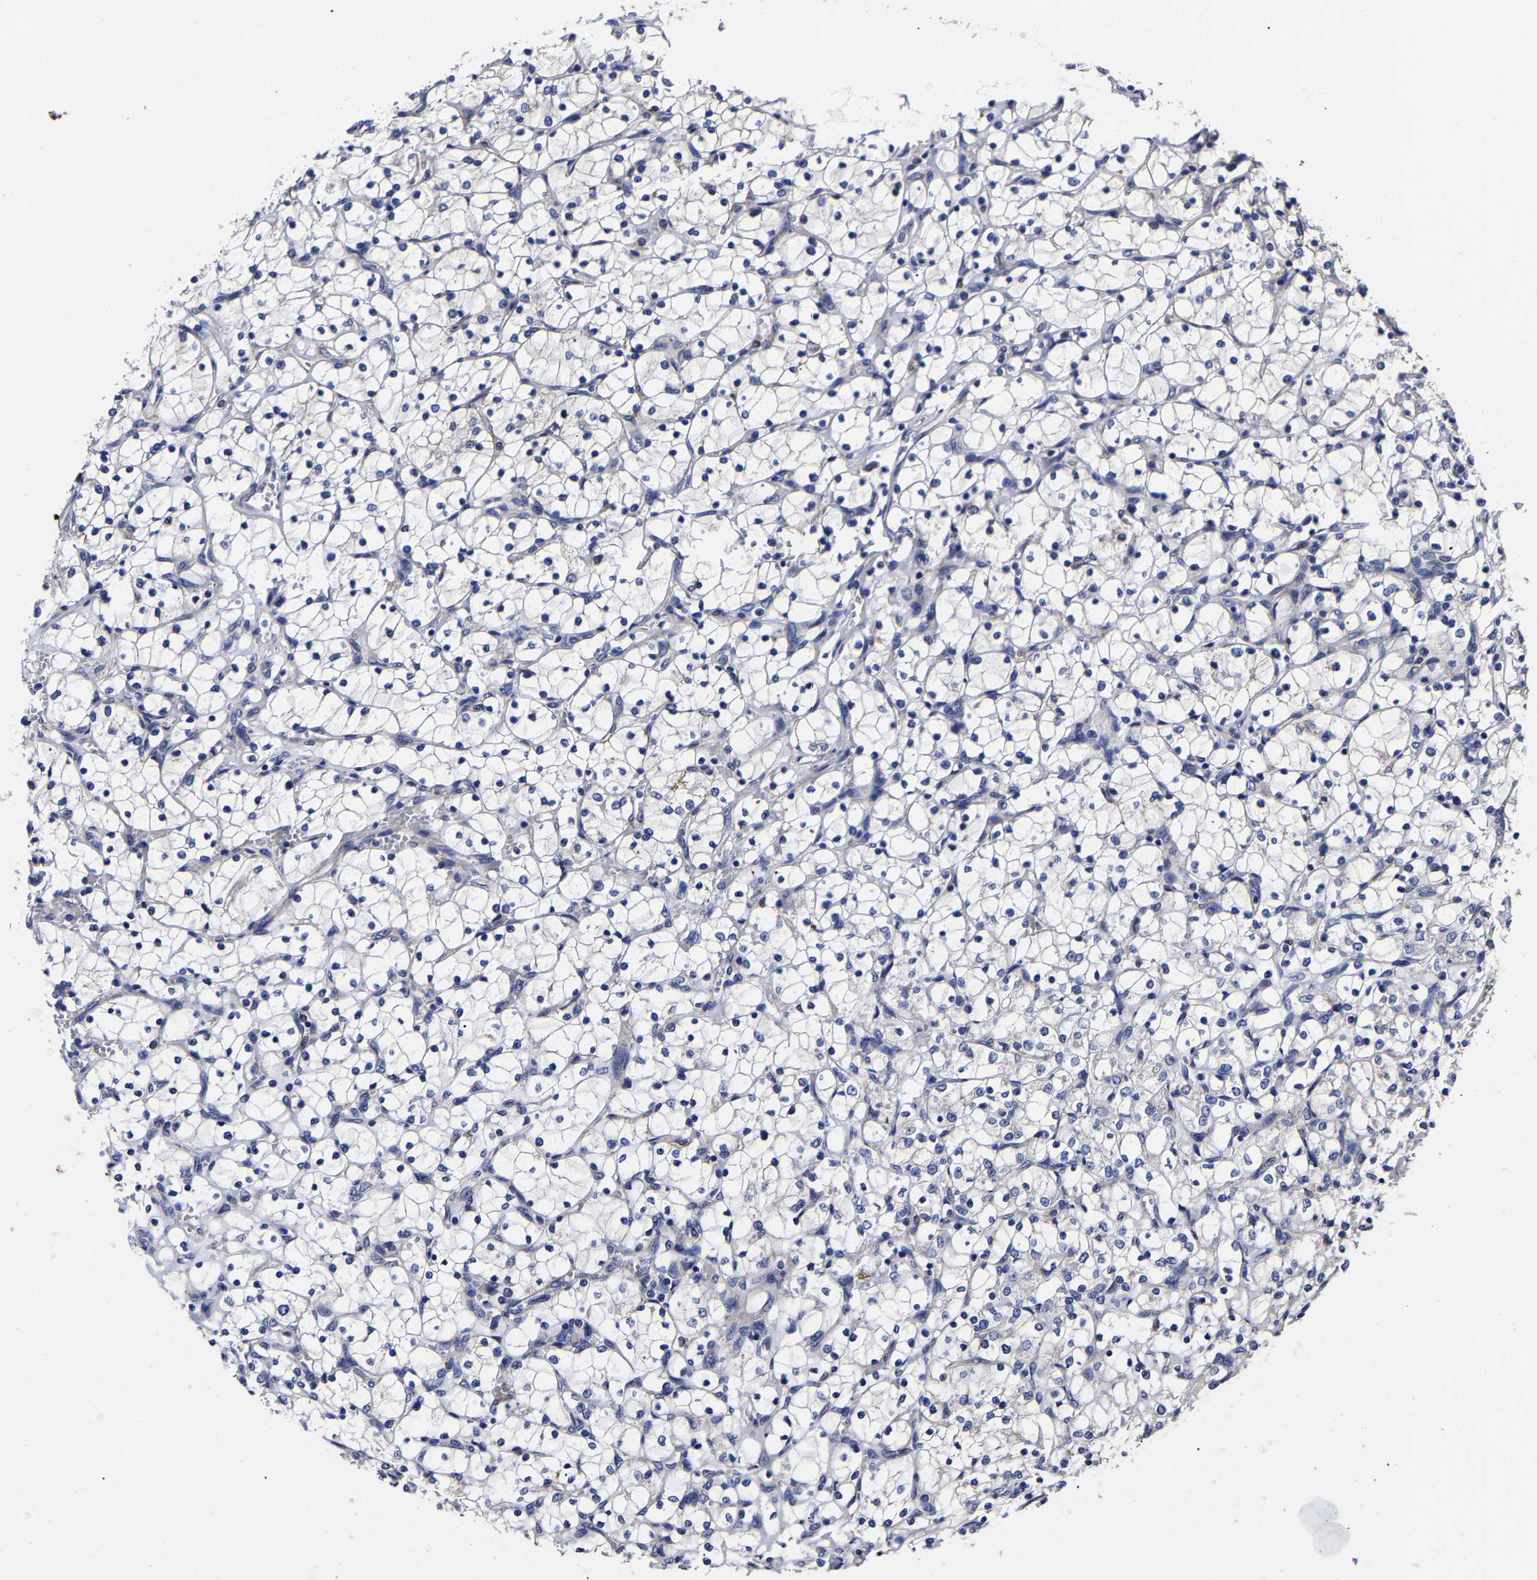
{"staining": {"intensity": "negative", "quantity": "none", "location": "none"}, "tissue": "renal cancer", "cell_type": "Tumor cells", "image_type": "cancer", "snomed": [{"axis": "morphology", "description": "Adenocarcinoma, NOS"}, {"axis": "topography", "description": "Kidney"}], "caption": "A histopathology image of adenocarcinoma (renal) stained for a protein reveals no brown staining in tumor cells.", "gene": "AASS", "patient": {"sex": "female", "age": 69}}